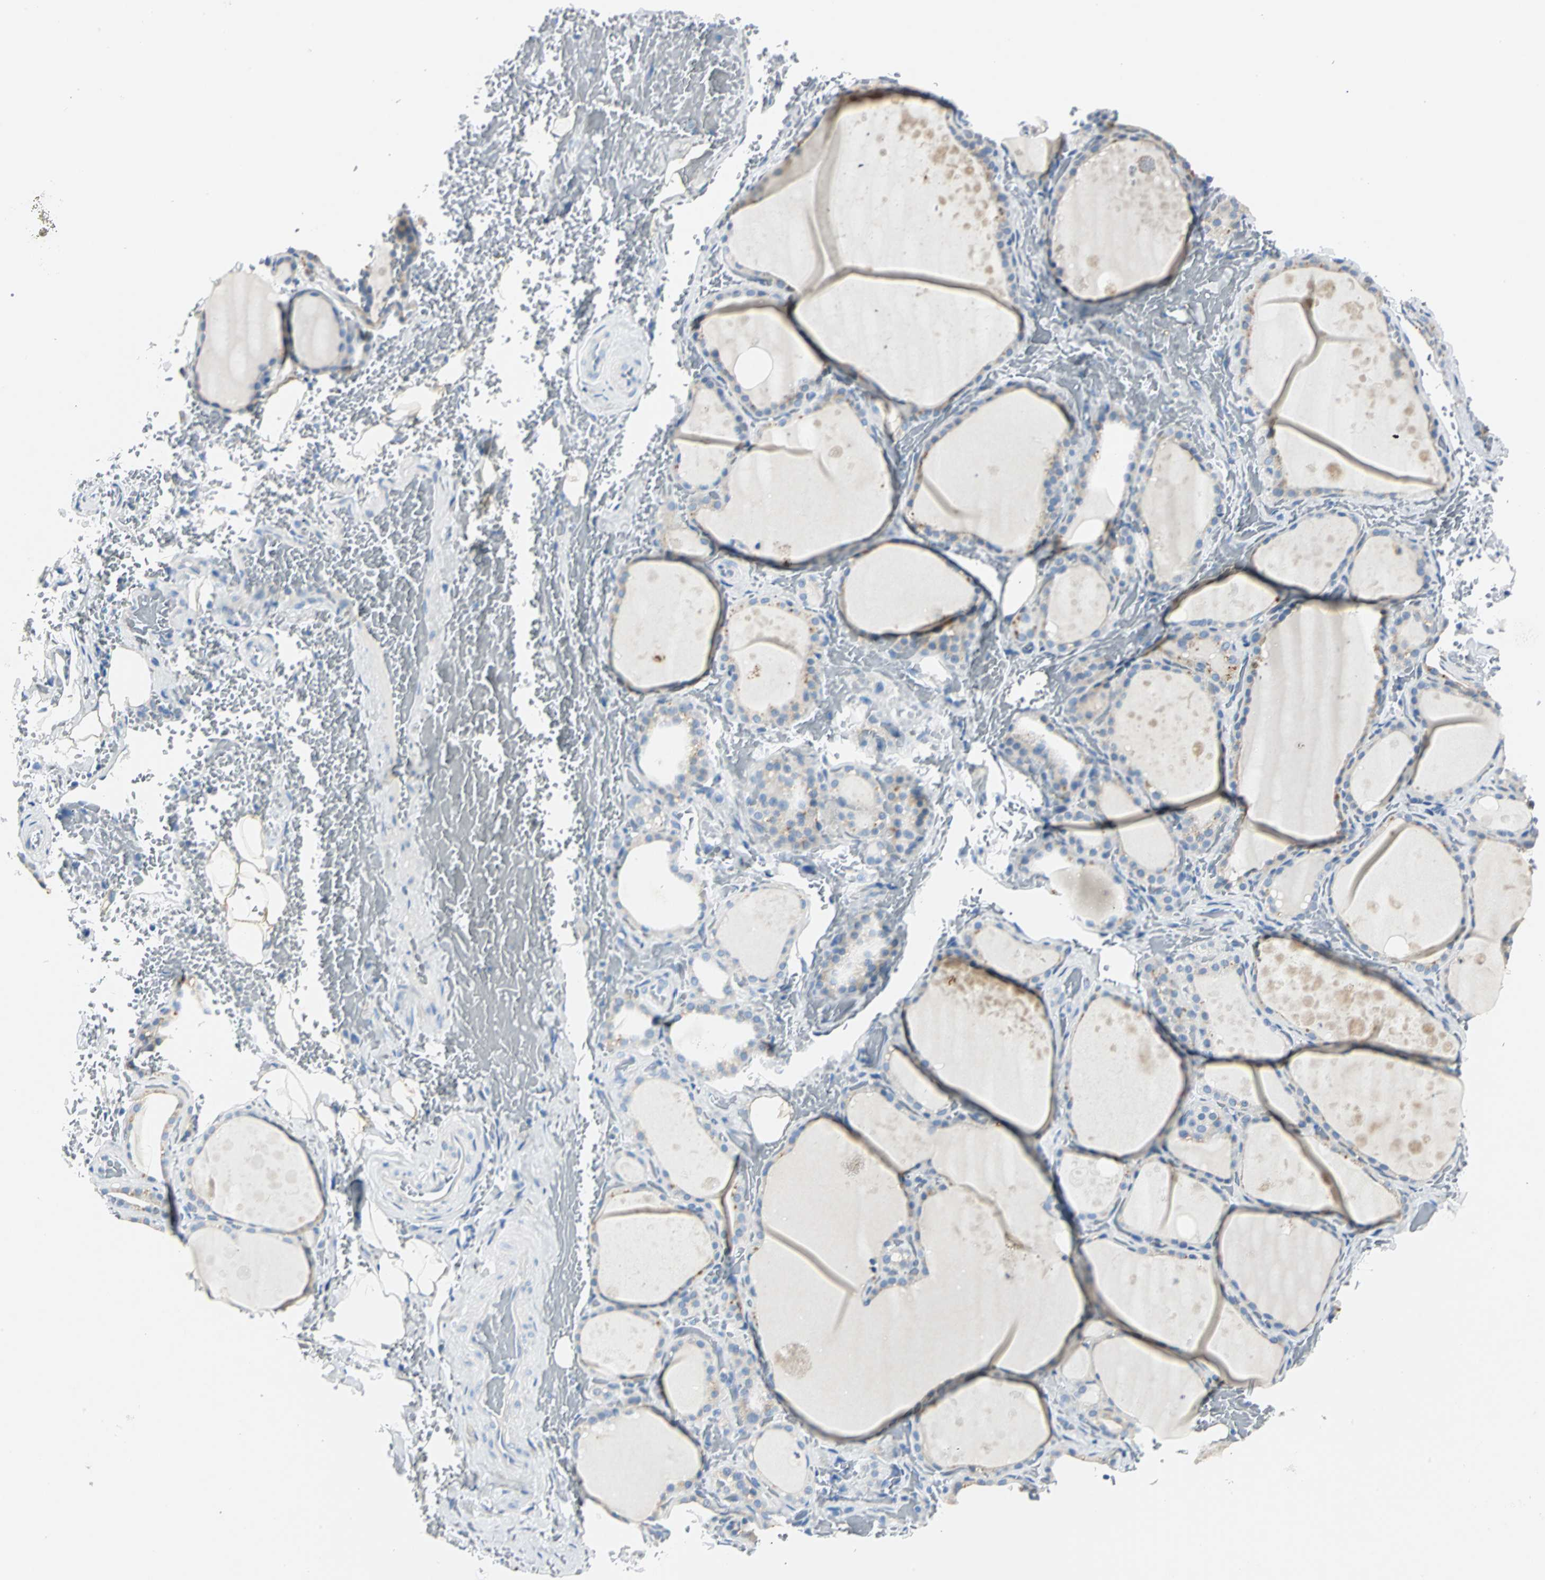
{"staining": {"intensity": "weak", "quantity": "<25%", "location": "cytoplasmic/membranous"}, "tissue": "thyroid gland", "cell_type": "Glandular cells", "image_type": "normal", "snomed": [{"axis": "morphology", "description": "Normal tissue, NOS"}, {"axis": "topography", "description": "Thyroid gland"}], "caption": "Immunohistochemical staining of unremarkable thyroid gland exhibits no significant staining in glandular cells. The staining is performed using DAB (3,3'-diaminobenzidine) brown chromogen with nuclei counter-stained in using hematoxylin.", "gene": "B3GNT2", "patient": {"sex": "male", "age": 61}}